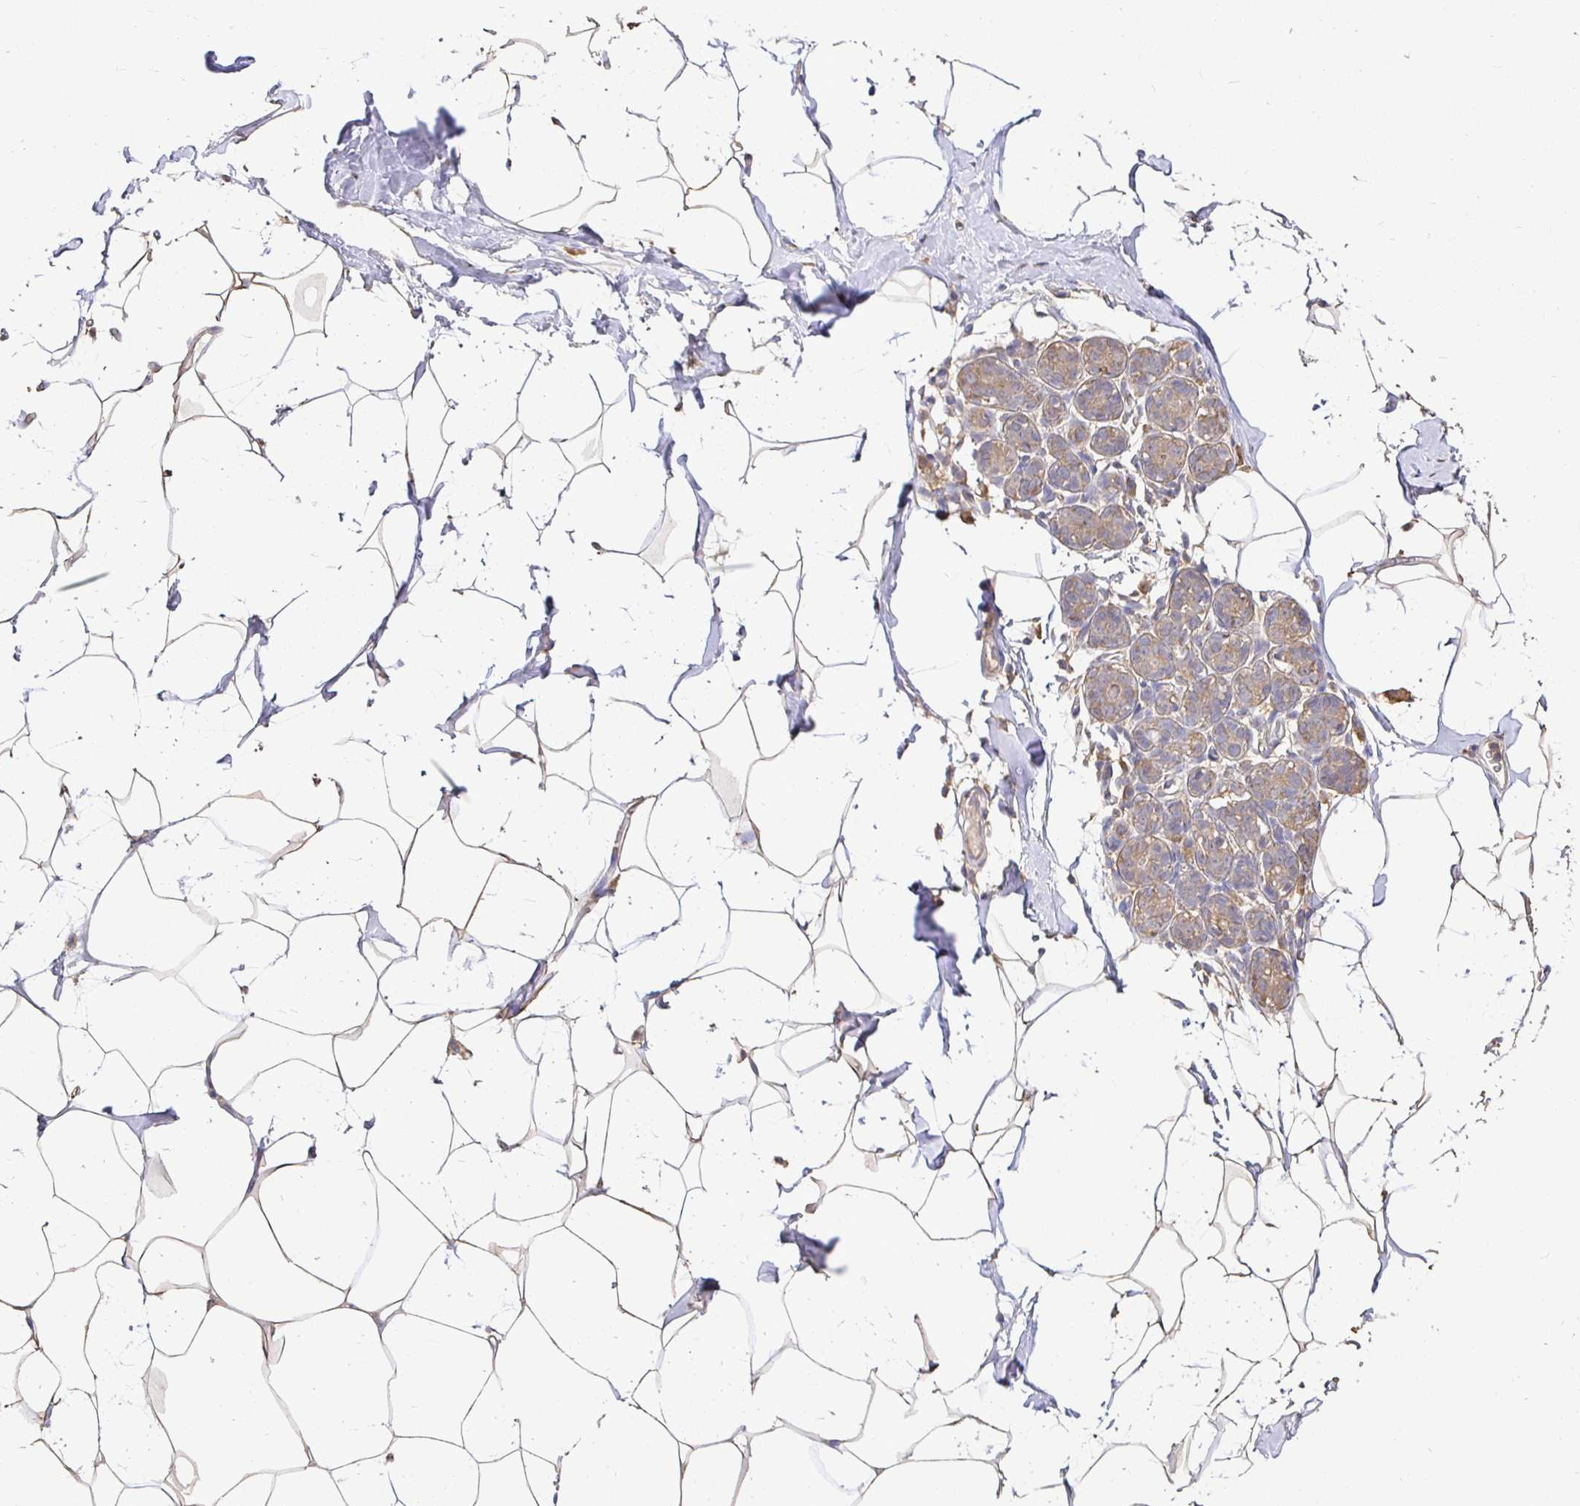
{"staining": {"intensity": "weak", "quantity": "25%-75%", "location": "cytoplasmic/membranous"}, "tissue": "breast", "cell_type": "Adipocytes", "image_type": "normal", "snomed": [{"axis": "morphology", "description": "Normal tissue, NOS"}, {"axis": "topography", "description": "Breast"}], "caption": "A high-resolution image shows IHC staining of unremarkable breast, which exhibits weak cytoplasmic/membranous expression in about 25%-75% of adipocytes.", "gene": "MAPK8IP3", "patient": {"sex": "female", "age": 32}}